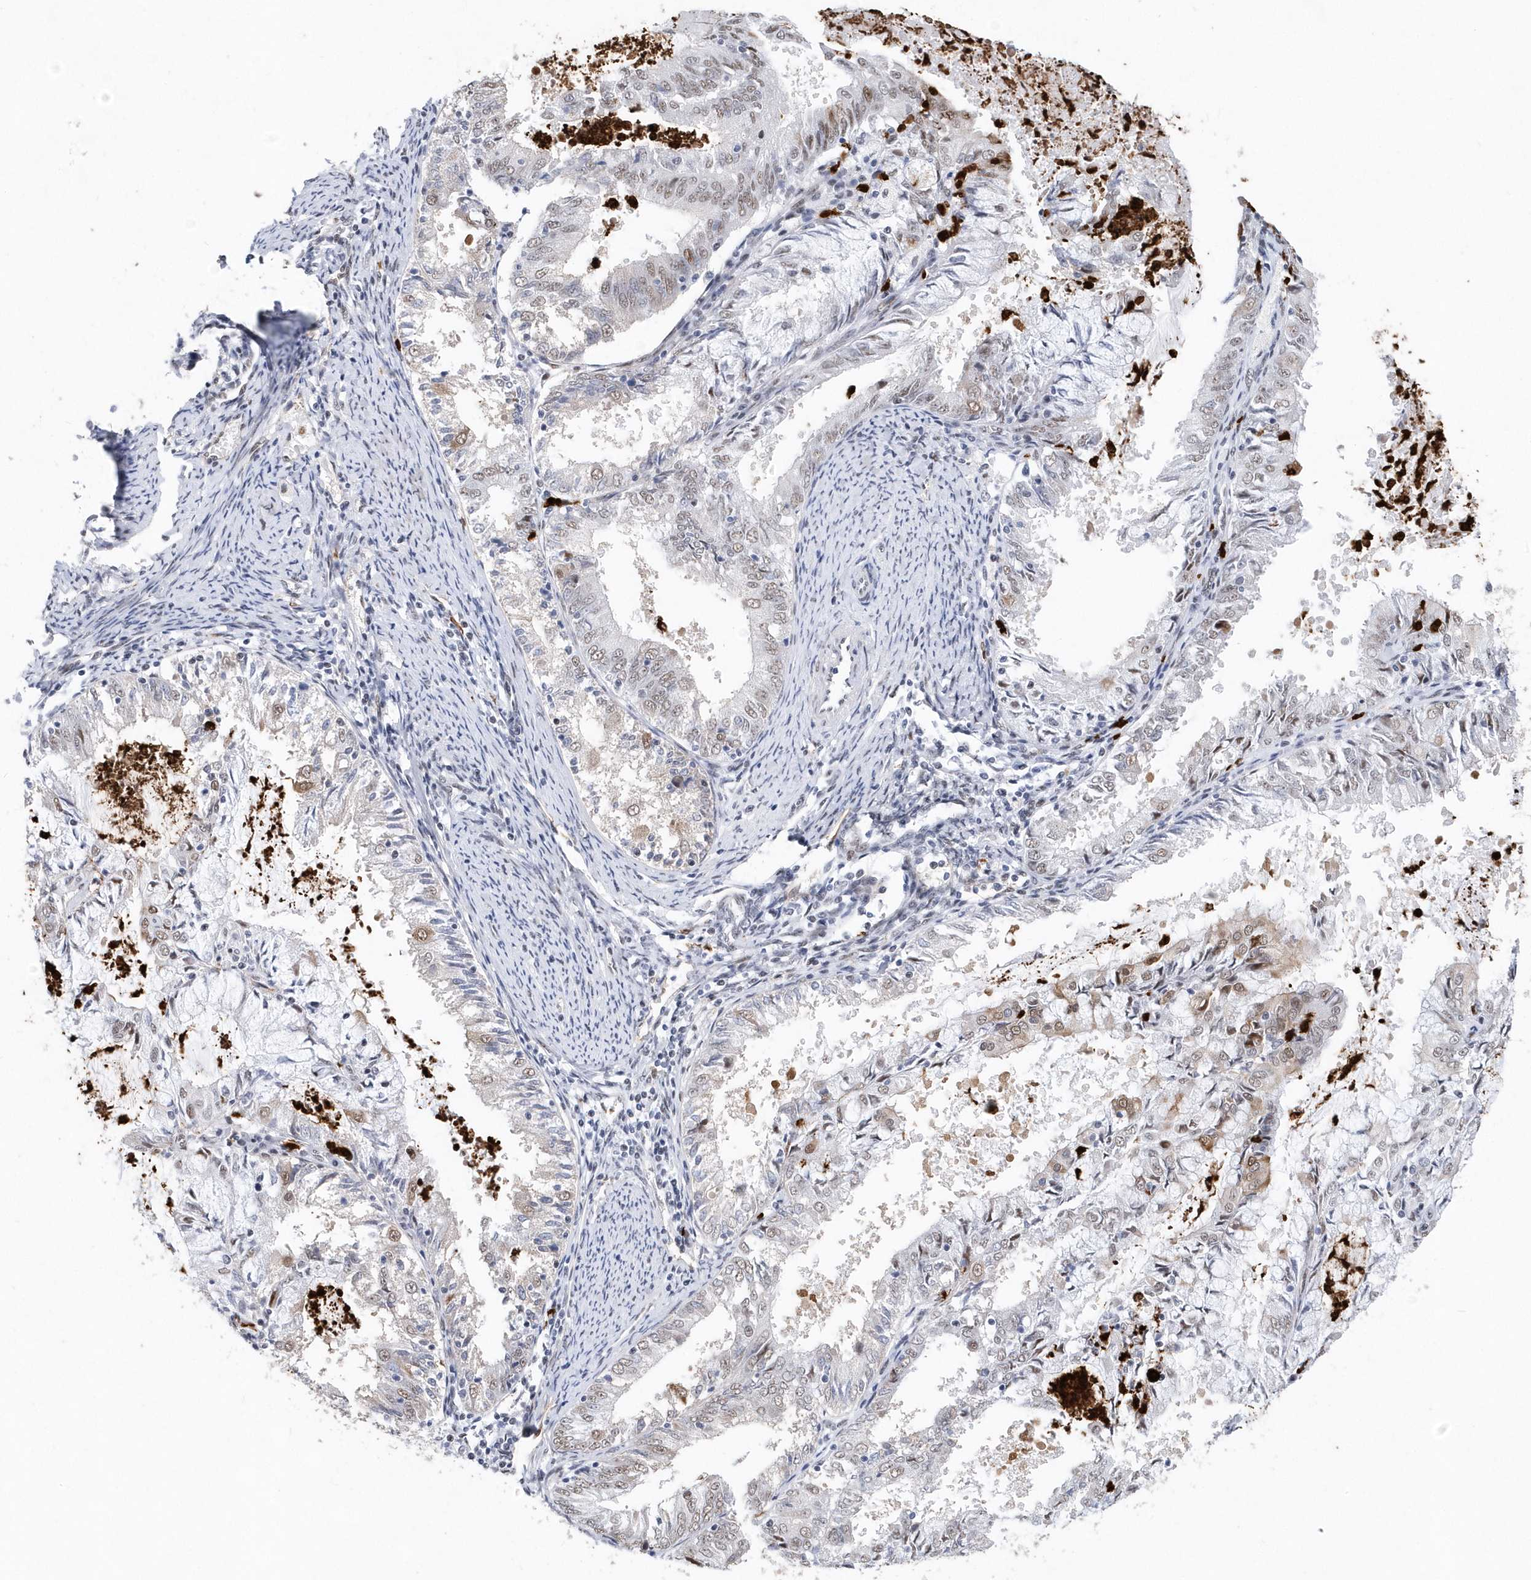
{"staining": {"intensity": "weak", "quantity": "<25%", "location": "nuclear"}, "tissue": "endometrial cancer", "cell_type": "Tumor cells", "image_type": "cancer", "snomed": [{"axis": "morphology", "description": "Adenocarcinoma, NOS"}, {"axis": "topography", "description": "Endometrium"}], "caption": "A histopathology image of endometrial adenocarcinoma stained for a protein reveals no brown staining in tumor cells.", "gene": "RPP30", "patient": {"sex": "female", "age": 57}}